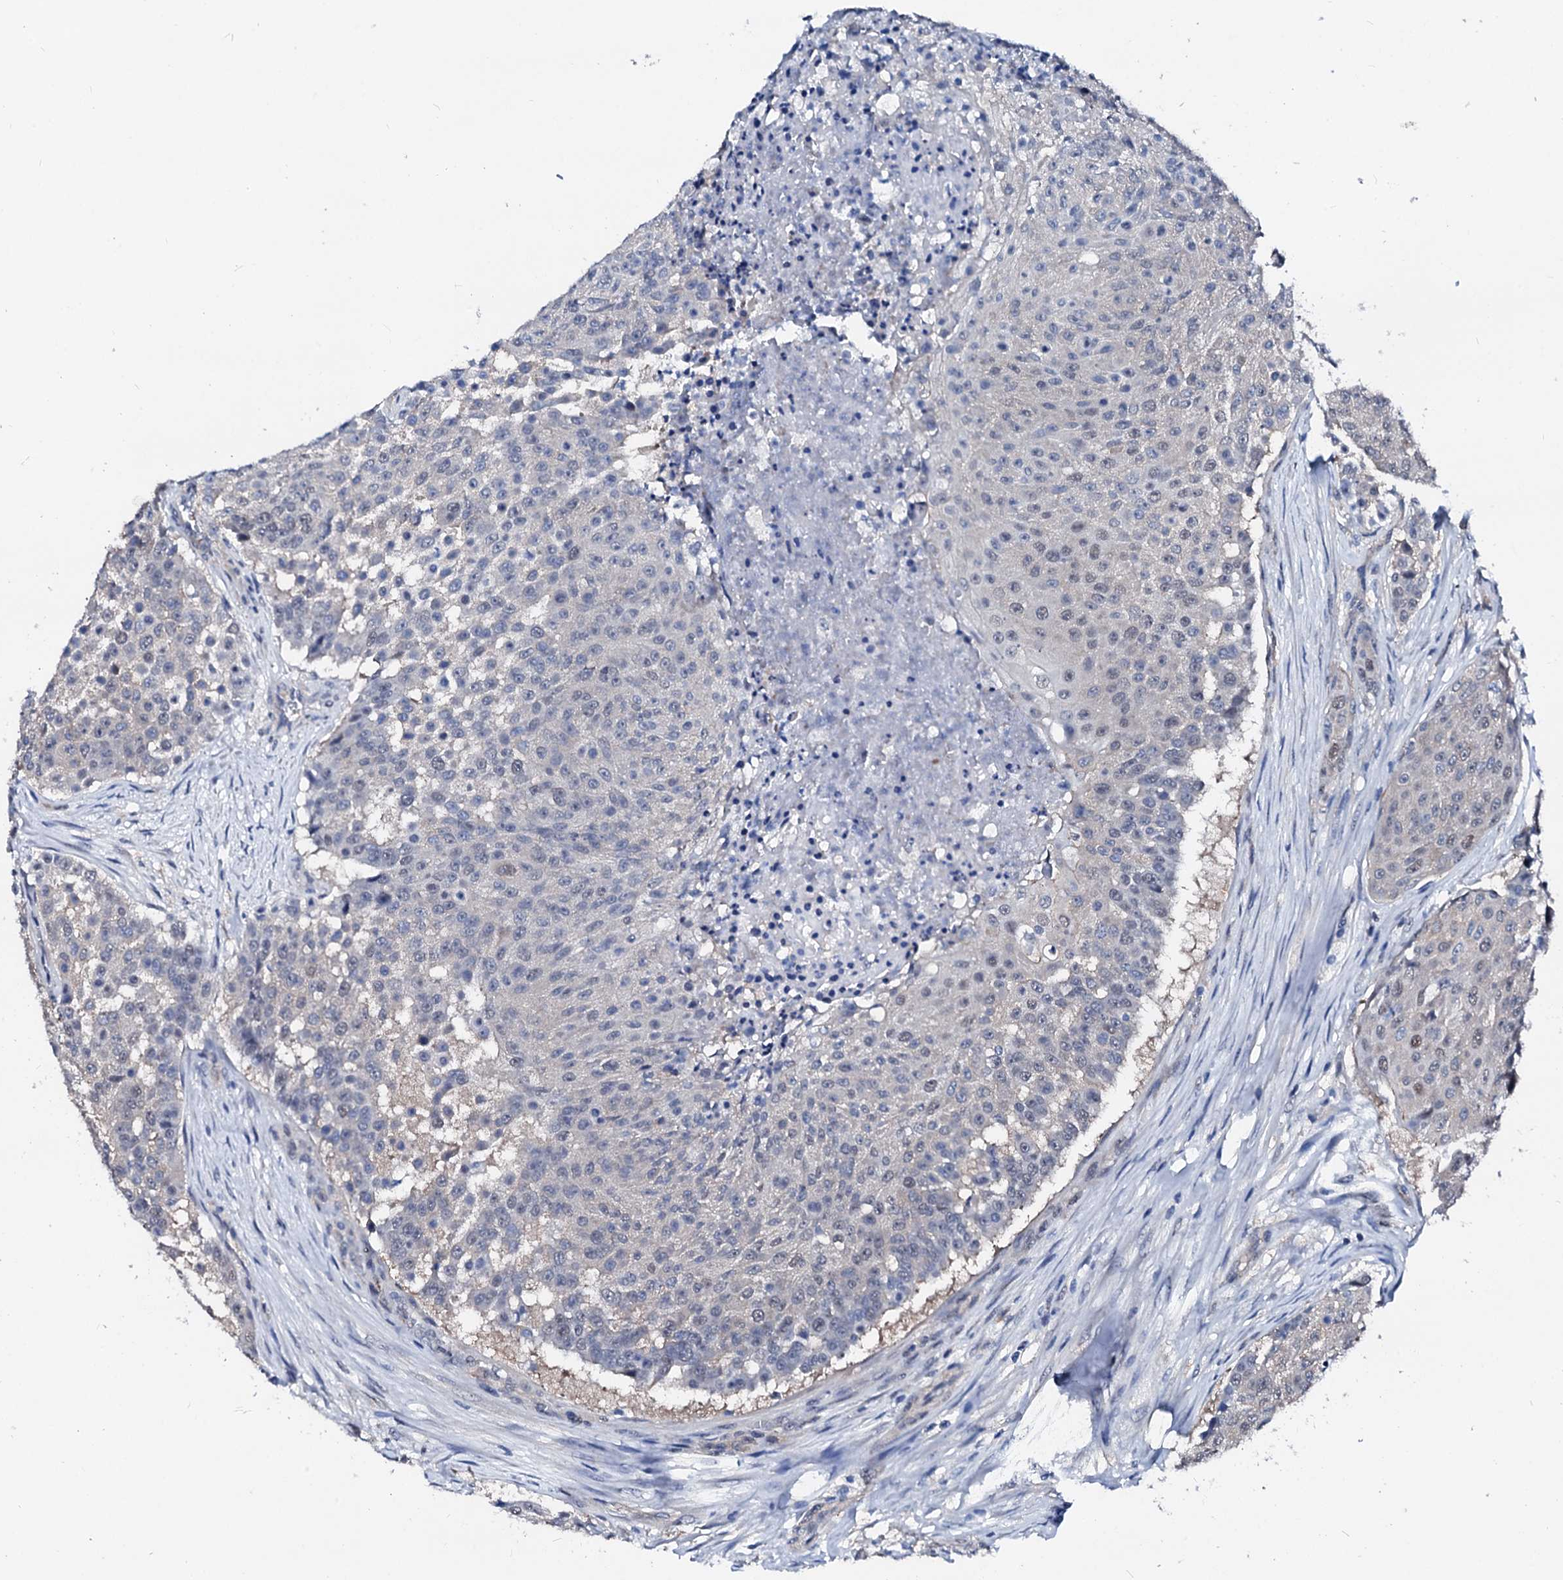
{"staining": {"intensity": "weak", "quantity": "<25%", "location": "nuclear"}, "tissue": "urothelial cancer", "cell_type": "Tumor cells", "image_type": "cancer", "snomed": [{"axis": "morphology", "description": "Urothelial carcinoma, High grade"}, {"axis": "topography", "description": "Urinary bladder"}], "caption": "This is an IHC photomicrograph of human urothelial carcinoma (high-grade). There is no expression in tumor cells.", "gene": "CSN2", "patient": {"sex": "female", "age": 63}}